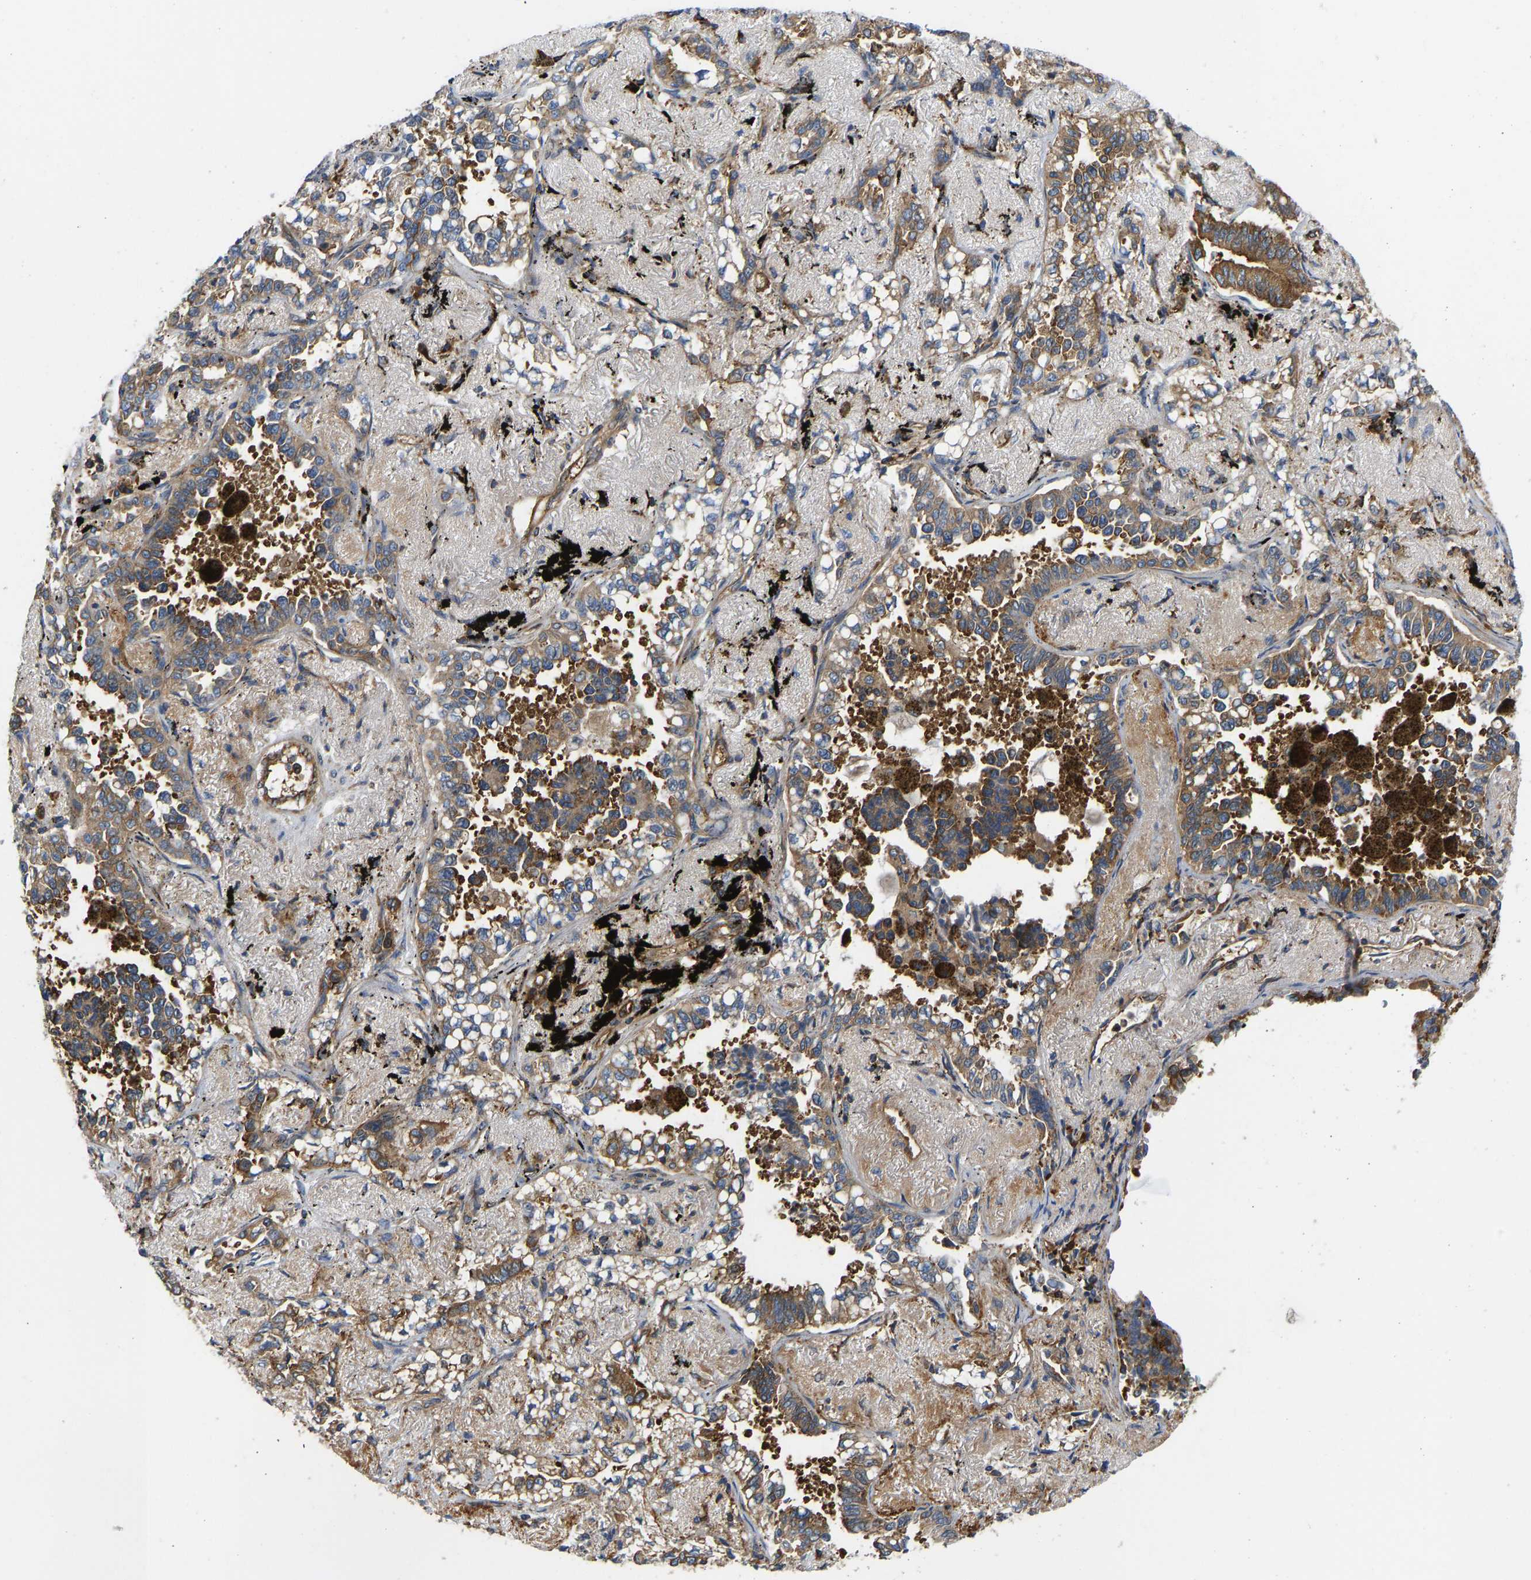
{"staining": {"intensity": "moderate", "quantity": ">75%", "location": "cytoplasmic/membranous"}, "tissue": "lung cancer", "cell_type": "Tumor cells", "image_type": "cancer", "snomed": [{"axis": "morphology", "description": "Adenocarcinoma, NOS"}, {"axis": "topography", "description": "Lung"}], "caption": "Immunohistochemistry (DAB (3,3'-diaminobenzidine)) staining of lung cancer (adenocarcinoma) displays moderate cytoplasmic/membranous protein staining in approximately >75% of tumor cells. The staining was performed using DAB (3,3'-diaminobenzidine), with brown indicating positive protein expression. Nuclei are stained blue with hematoxylin.", "gene": "RASGRF2", "patient": {"sex": "male", "age": 59}}